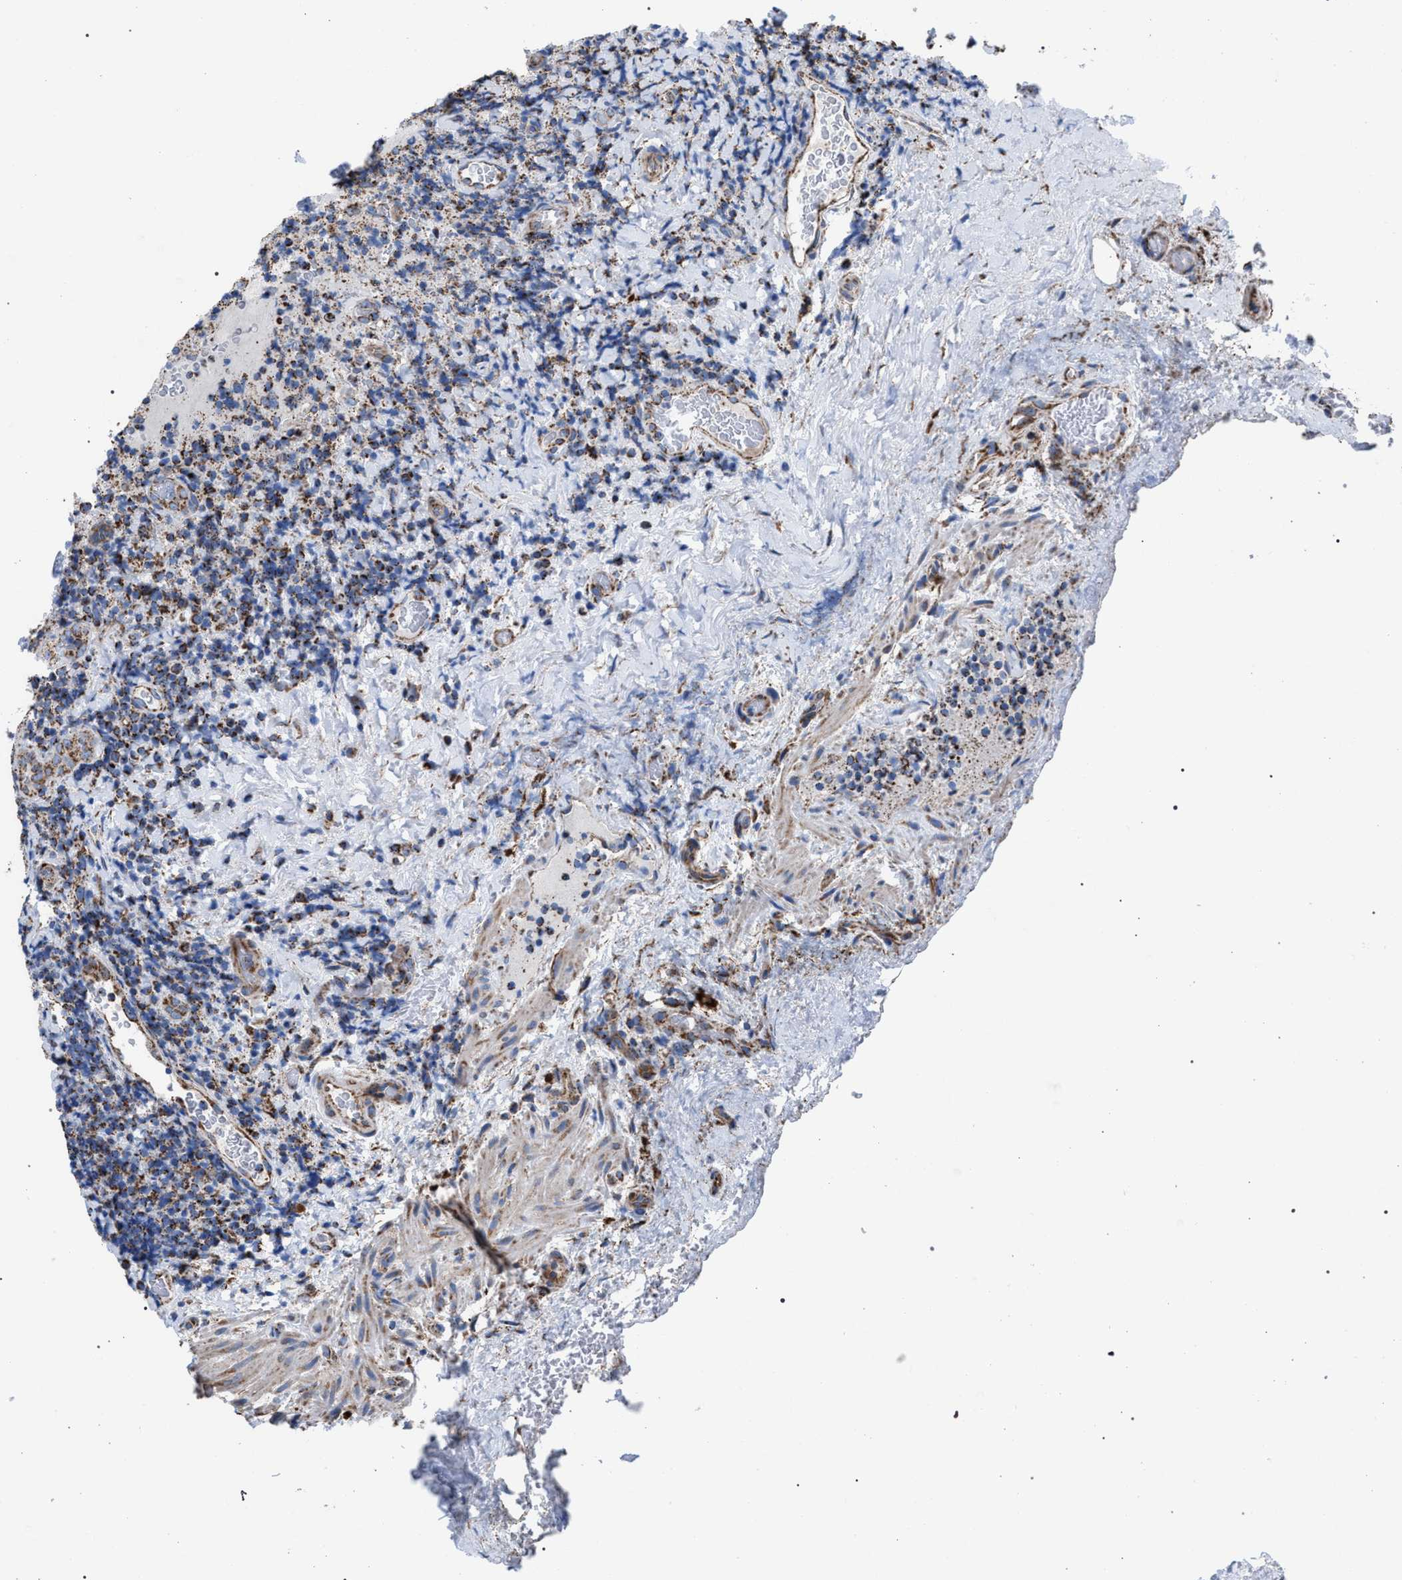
{"staining": {"intensity": "strong", "quantity": ">75%", "location": "cytoplasmic/membranous"}, "tissue": "lymphoma", "cell_type": "Tumor cells", "image_type": "cancer", "snomed": [{"axis": "morphology", "description": "Malignant lymphoma, non-Hodgkin's type, High grade"}, {"axis": "topography", "description": "Tonsil"}], "caption": "Immunohistochemical staining of human lymphoma displays high levels of strong cytoplasmic/membranous positivity in approximately >75% of tumor cells.", "gene": "VPS13A", "patient": {"sex": "female", "age": 36}}